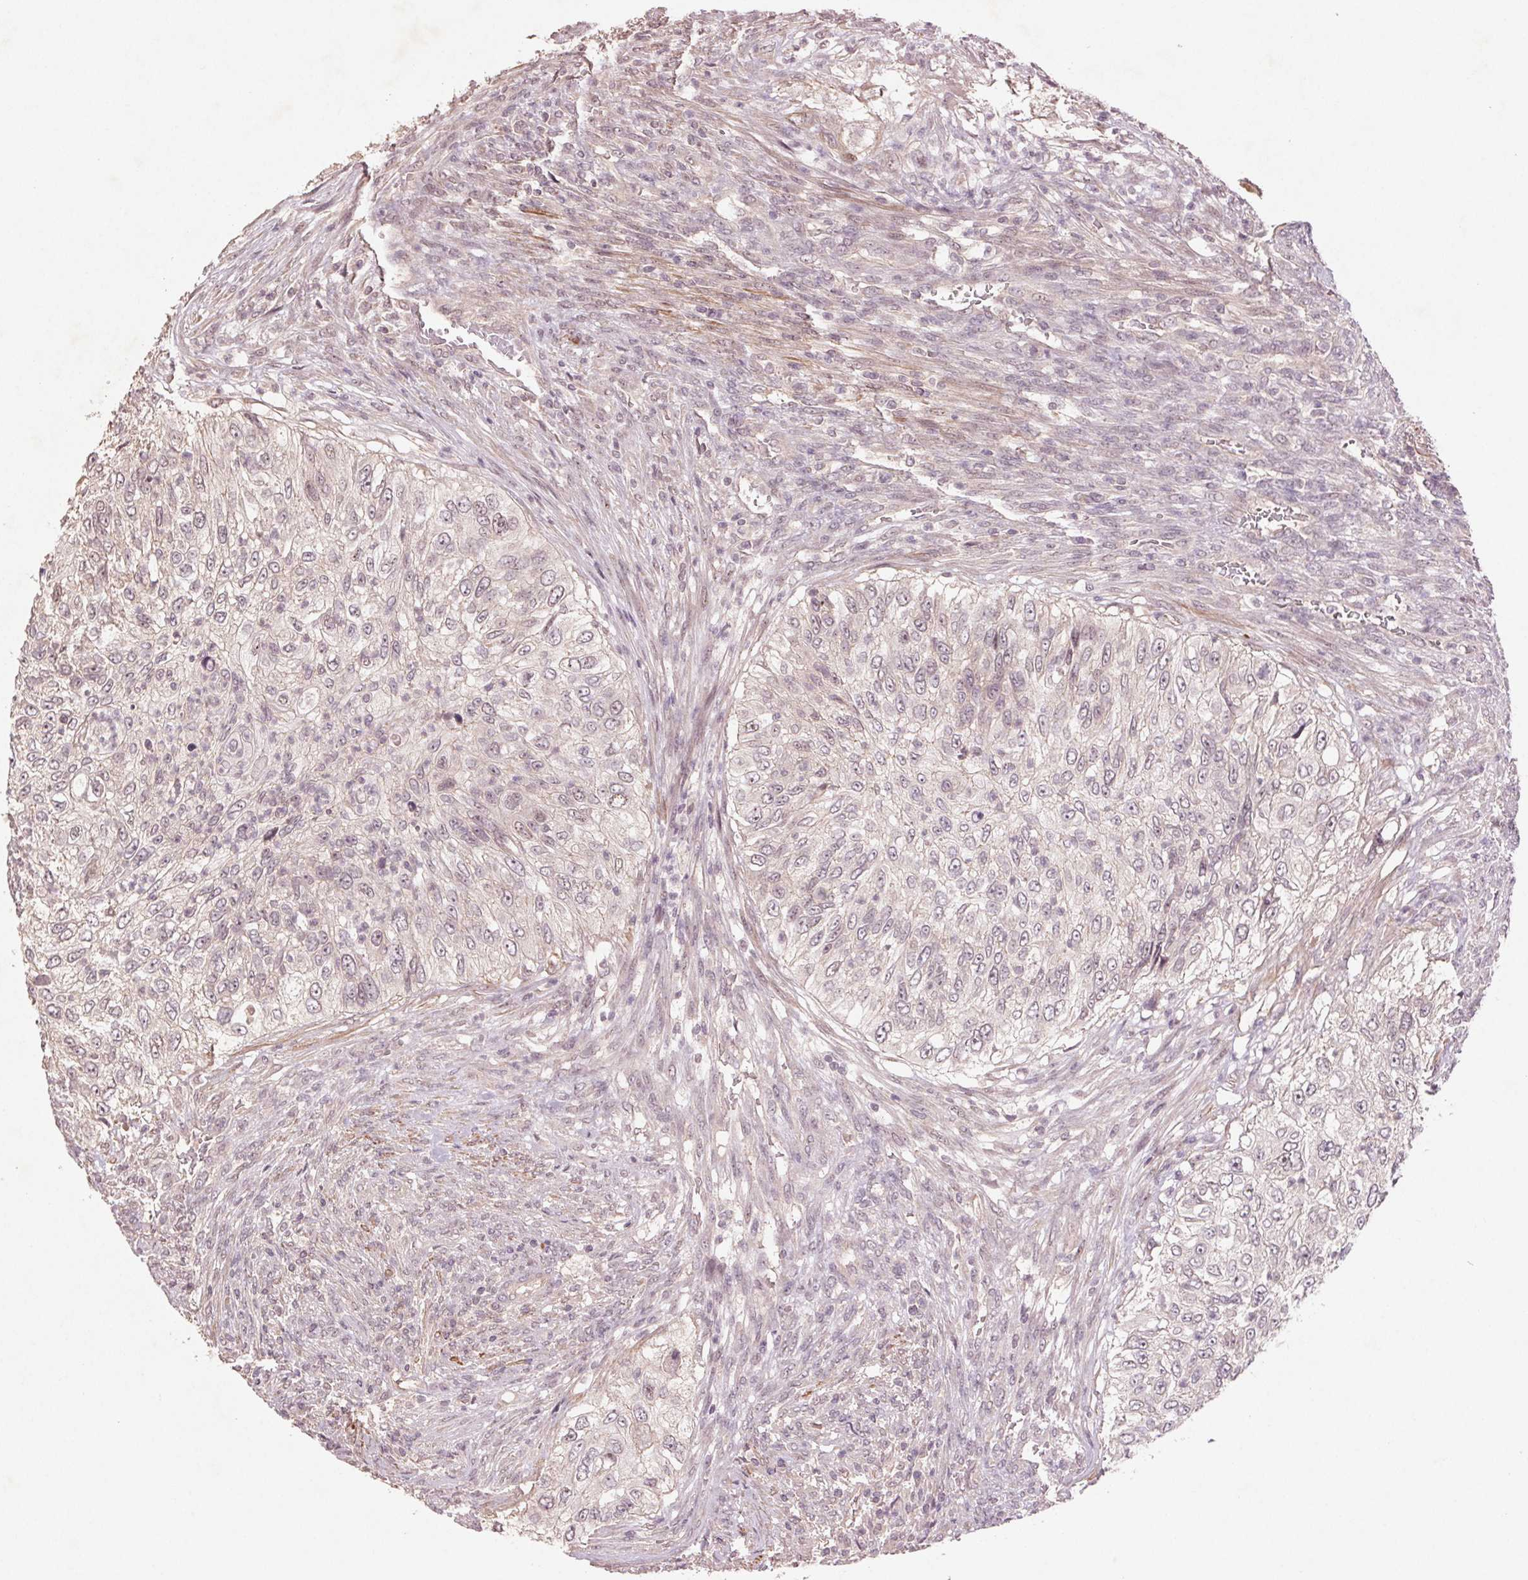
{"staining": {"intensity": "negative", "quantity": "none", "location": "none"}, "tissue": "urothelial cancer", "cell_type": "Tumor cells", "image_type": "cancer", "snomed": [{"axis": "morphology", "description": "Urothelial carcinoma, High grade"}, {"axis": "topography", "description": "Urinary bladder"}], "caption": "Tumor cells show no significant positivity in urothelial cancer.", "gene": "SMLR1", "patient": {"sex": "female", "age": 60}}